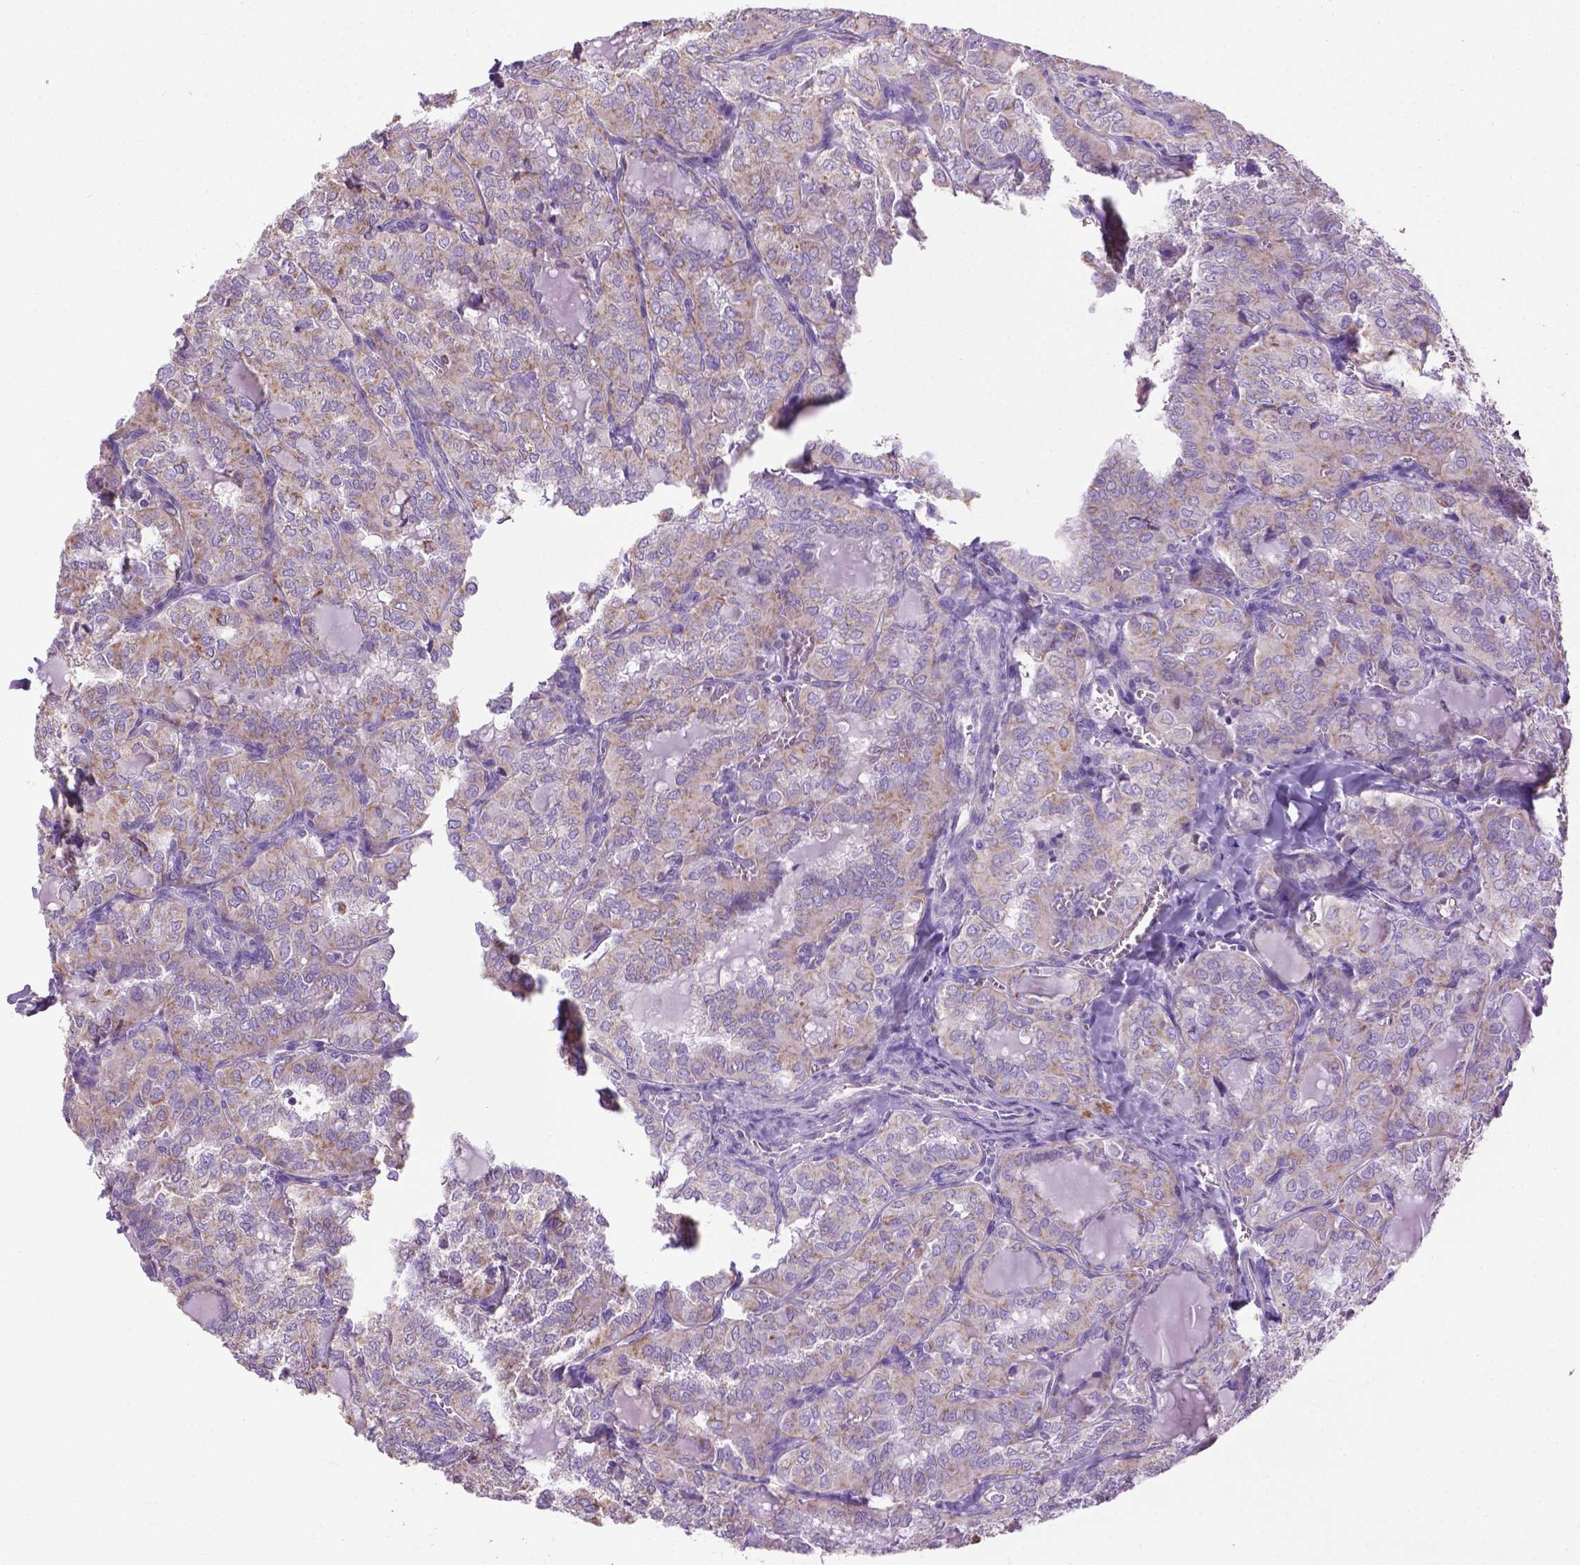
{"staining": {"intensity": "weak", "quantity": ">75%", "location": "cytoplasmic/membranous"}, "tissue": "thyroid cancer", "cell_type": "Tumor cells", "image_type": "cancer", "snomed": [{"axis": "morphology", "description": "Papillary adenocarcinoma, NOS"}, {"axis": "topography", "description": "Thyroid gland"}], "caption": "Papillary adenocarcinoma (thyroid) stained for a protein (brown) displays weak cytoplasmic/membranous positive positivity in approximately >75% of tumor cells.", "gene": "VDAC1", "patient": {"sex": "female", "age": 41}}